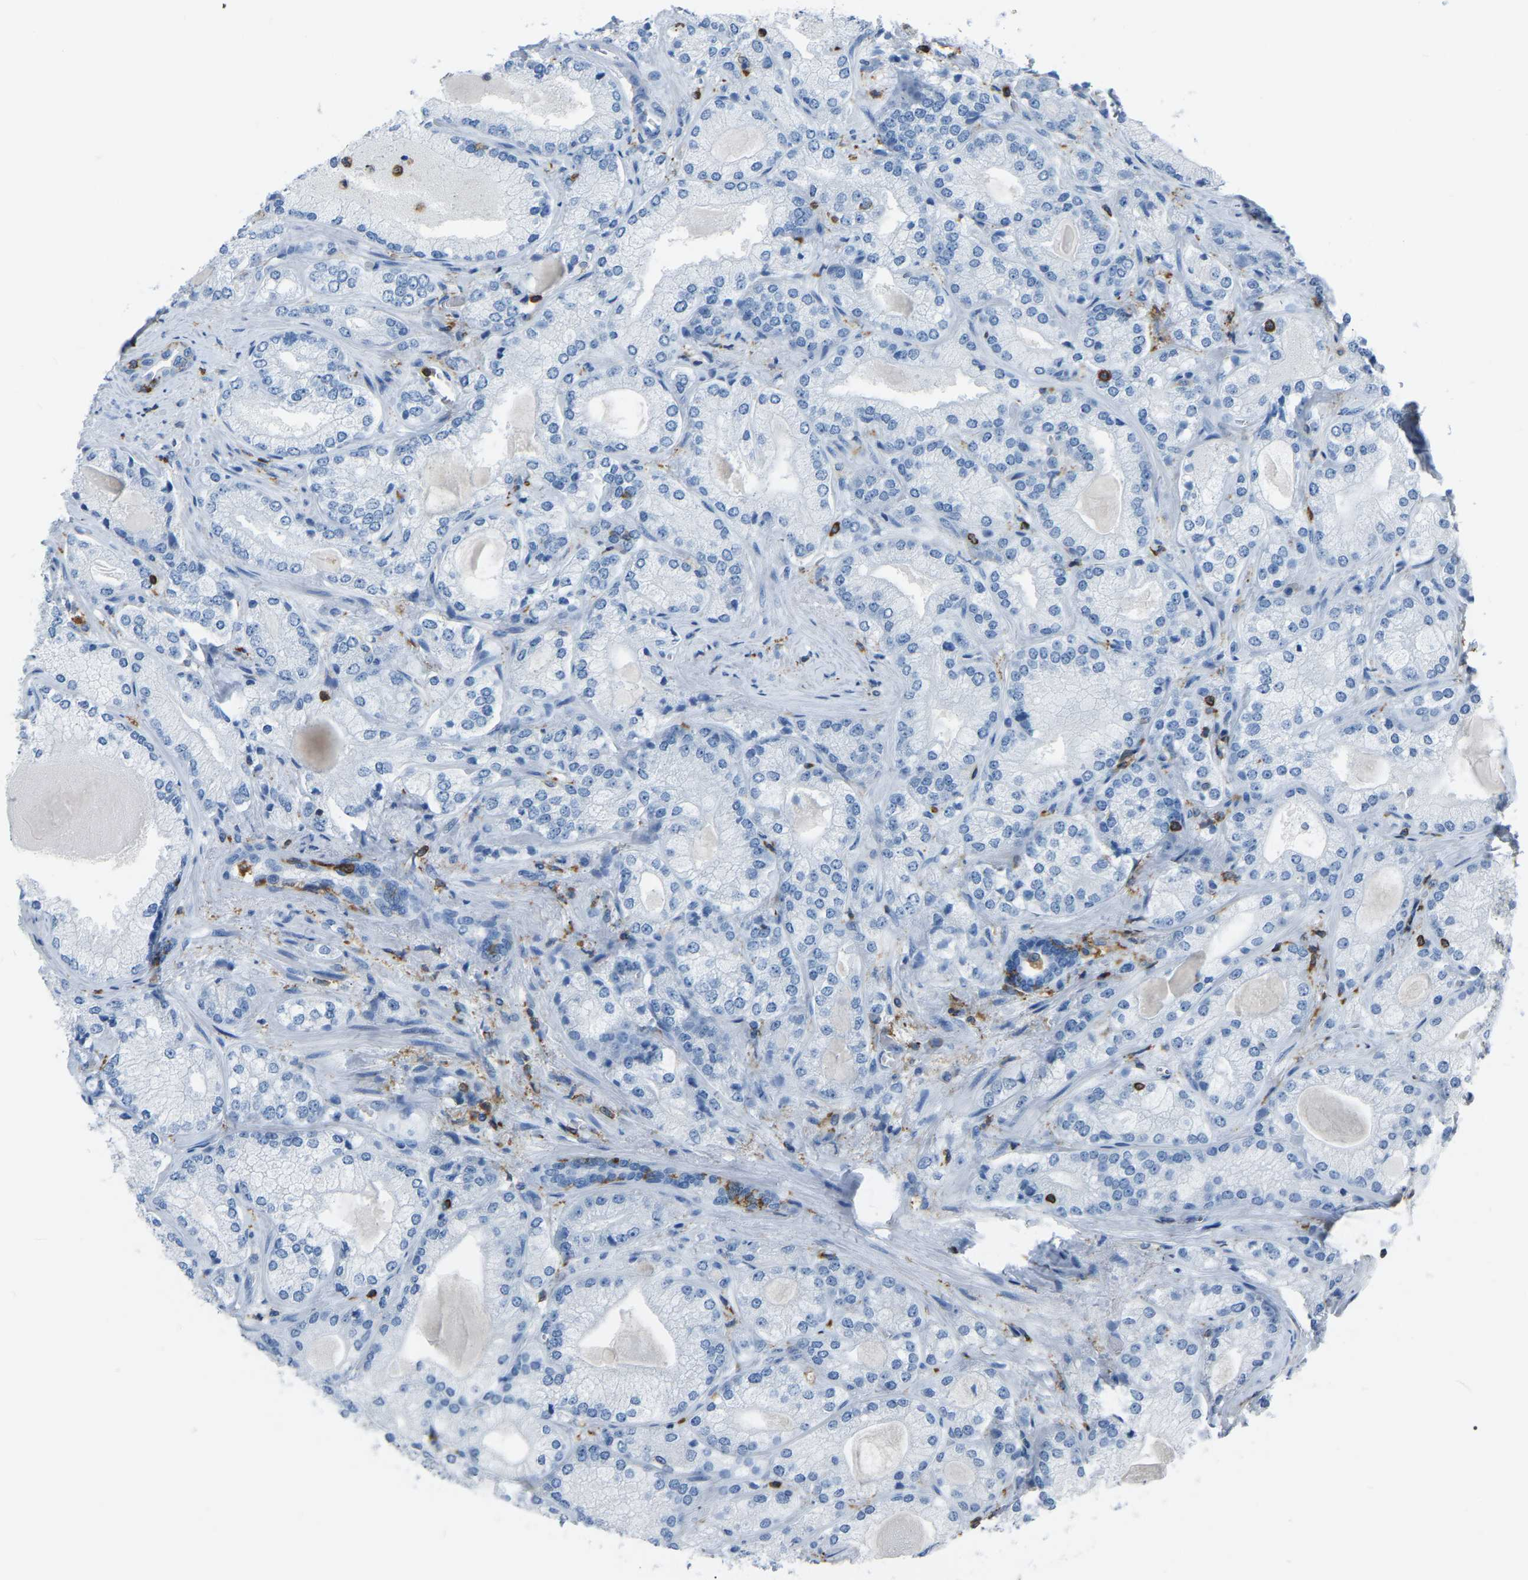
{"staining": {"intensity": "negative", "quantity": "none", "location": "none"}, "tissue": "prostate cancer", "cell_type": "Tumor cells", "image_type": "cancer", "snomed": [{"axis": "morphology", "description": "Adenocarcinoma, Low grade"}, {"axis": "topography", "description": "Prostate"}], "caption": "A high-resolution micrograph shows immunohistochemistry staining of prostate adenocarcinoma (low-grade), which exhibits no significant staining in tumor cells.", "gene": "ARHGAP45", "patient": {"sex": "male", "age": 65}}